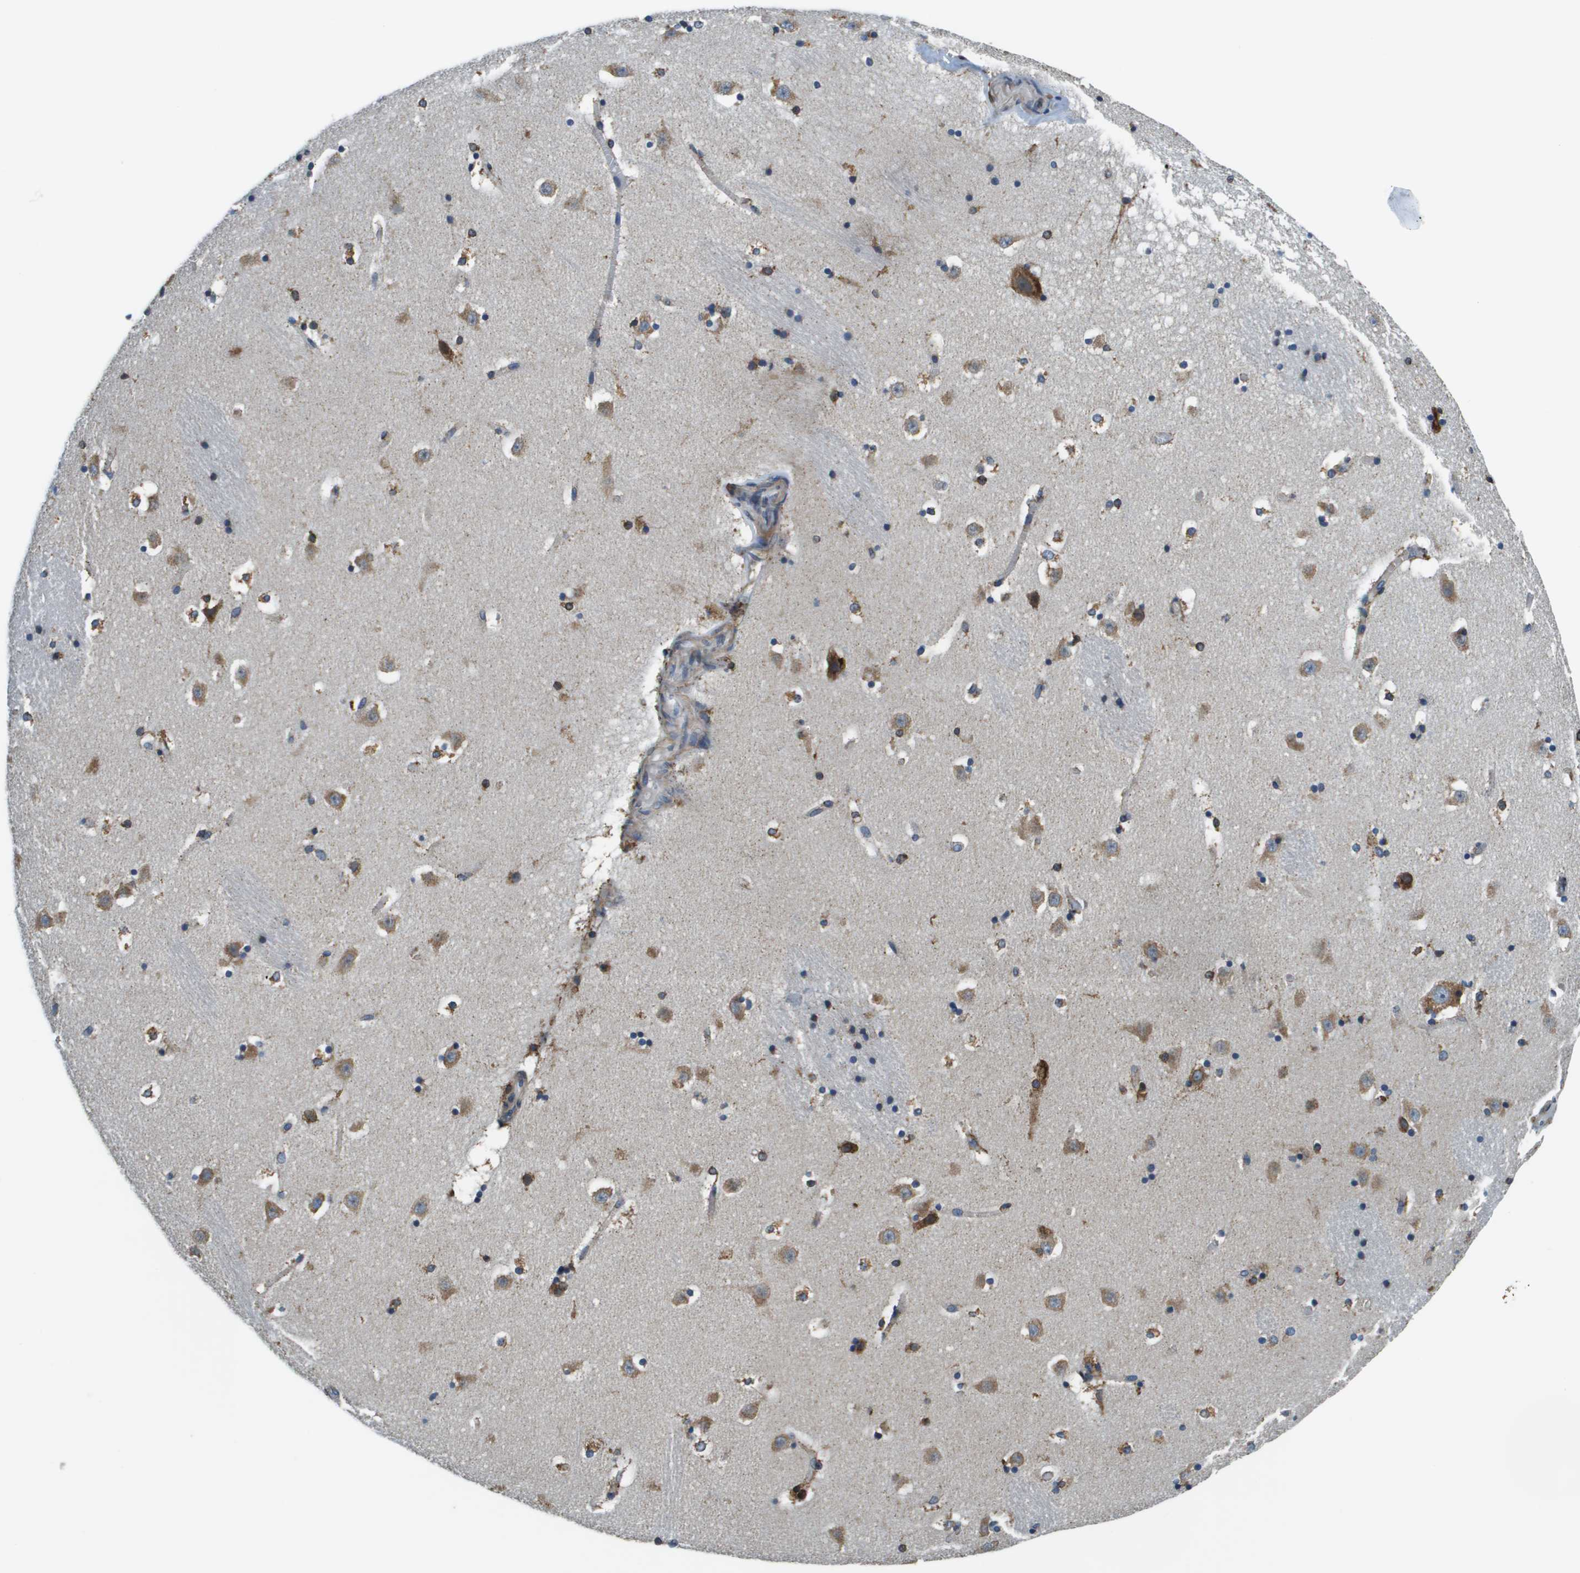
{"staining": {"intensity": "weak", "quantity": "<25%", "location": "cytoplasmic/membranous"}, "tissue": "caudate", "cell_type": "Glial cells", "image_type": "normal", "snomed": [{"axis": "morphology", "description": "Normal tissue, NOS"}, {"axis": "topography", "description": "Lateral ventricle wall"}], "caption": "A micrograph of human caudate is negative for staining in glial cells. (Immunohistochemistry (ihc), brightfield microscopy, high magnification).", "gene": "CNPY3", "patient": {"sex": "male", "age": 45}}